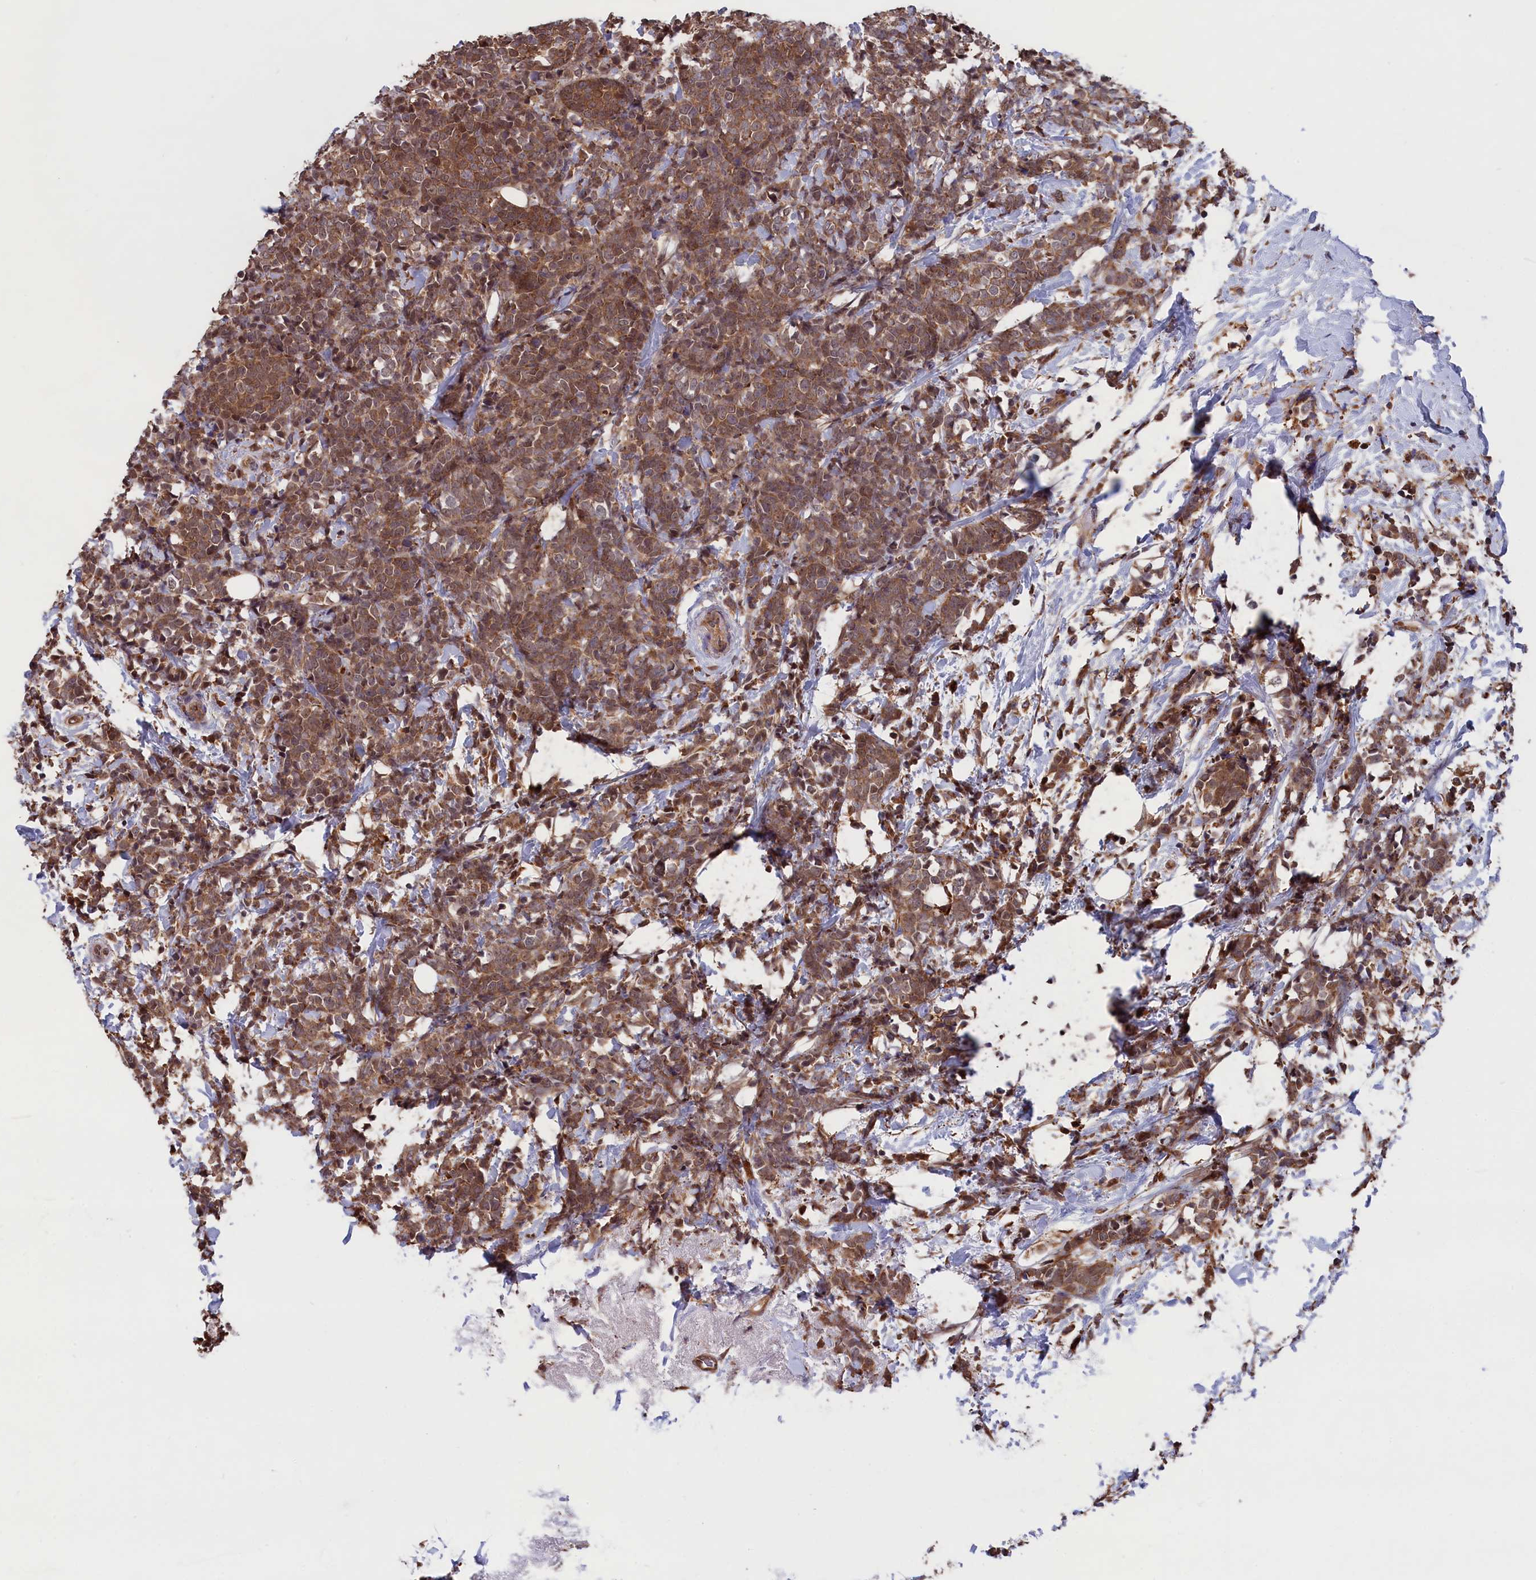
{"staining": {"intensity": "moderate", "quantity": ">75%", "location": "cytoplasmic/membranous"}, "tissue": "breast cancer", "cell_type": "Tumor cells", "image_type": "cancer", "snomed": [{"axis": "morphology", "description": "Lobular carcinoma"}, {"axis": "topography", "description": "Breast"}], "caption": "Moderate cytoplasmic/membranous protein staining is present in approximately >75% of tumor cells in lobular carcinoma (breast).", "gene": "PLA2G4C", "patient": {"sex": "female", "age": 58}}